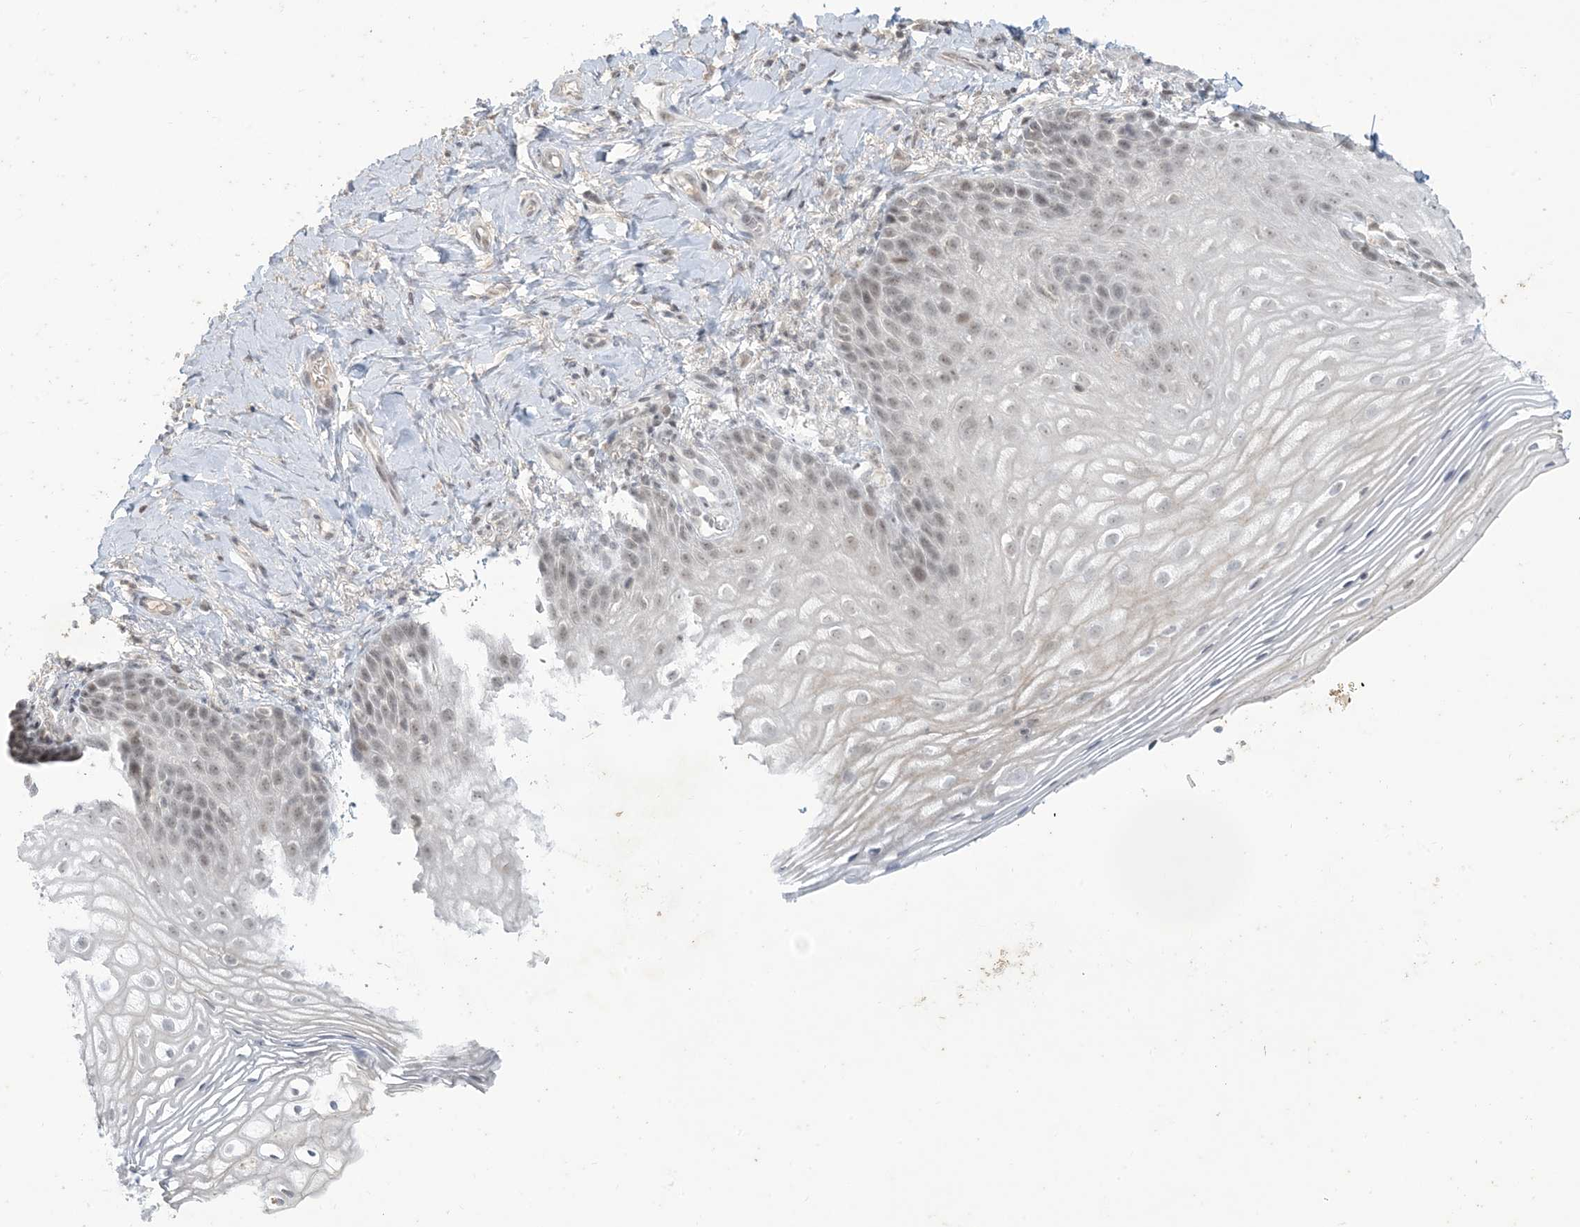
{"staining": {"intensity": "weak", "quantity": "<25%", "location": "nuclear"}, "tissue": "vagina", "cell_type": "Squamous epithelial cells", "image_type": "normal", "snomed": [{"axis": "morphology", "description": "Normal tissue, NOS"}, {"axis": "topography", "description": "Vagina"}], "caption": "Benign vagina was stained to show a protein in brown. There is no significant positivity in squamous epithelial cells. (Brightfield microscopy of DAB (3,3'-diaminobenzidine) IHC at high magnification).", "gene": "ZNF674", "patient": {"sex": "female", "age": 60}}